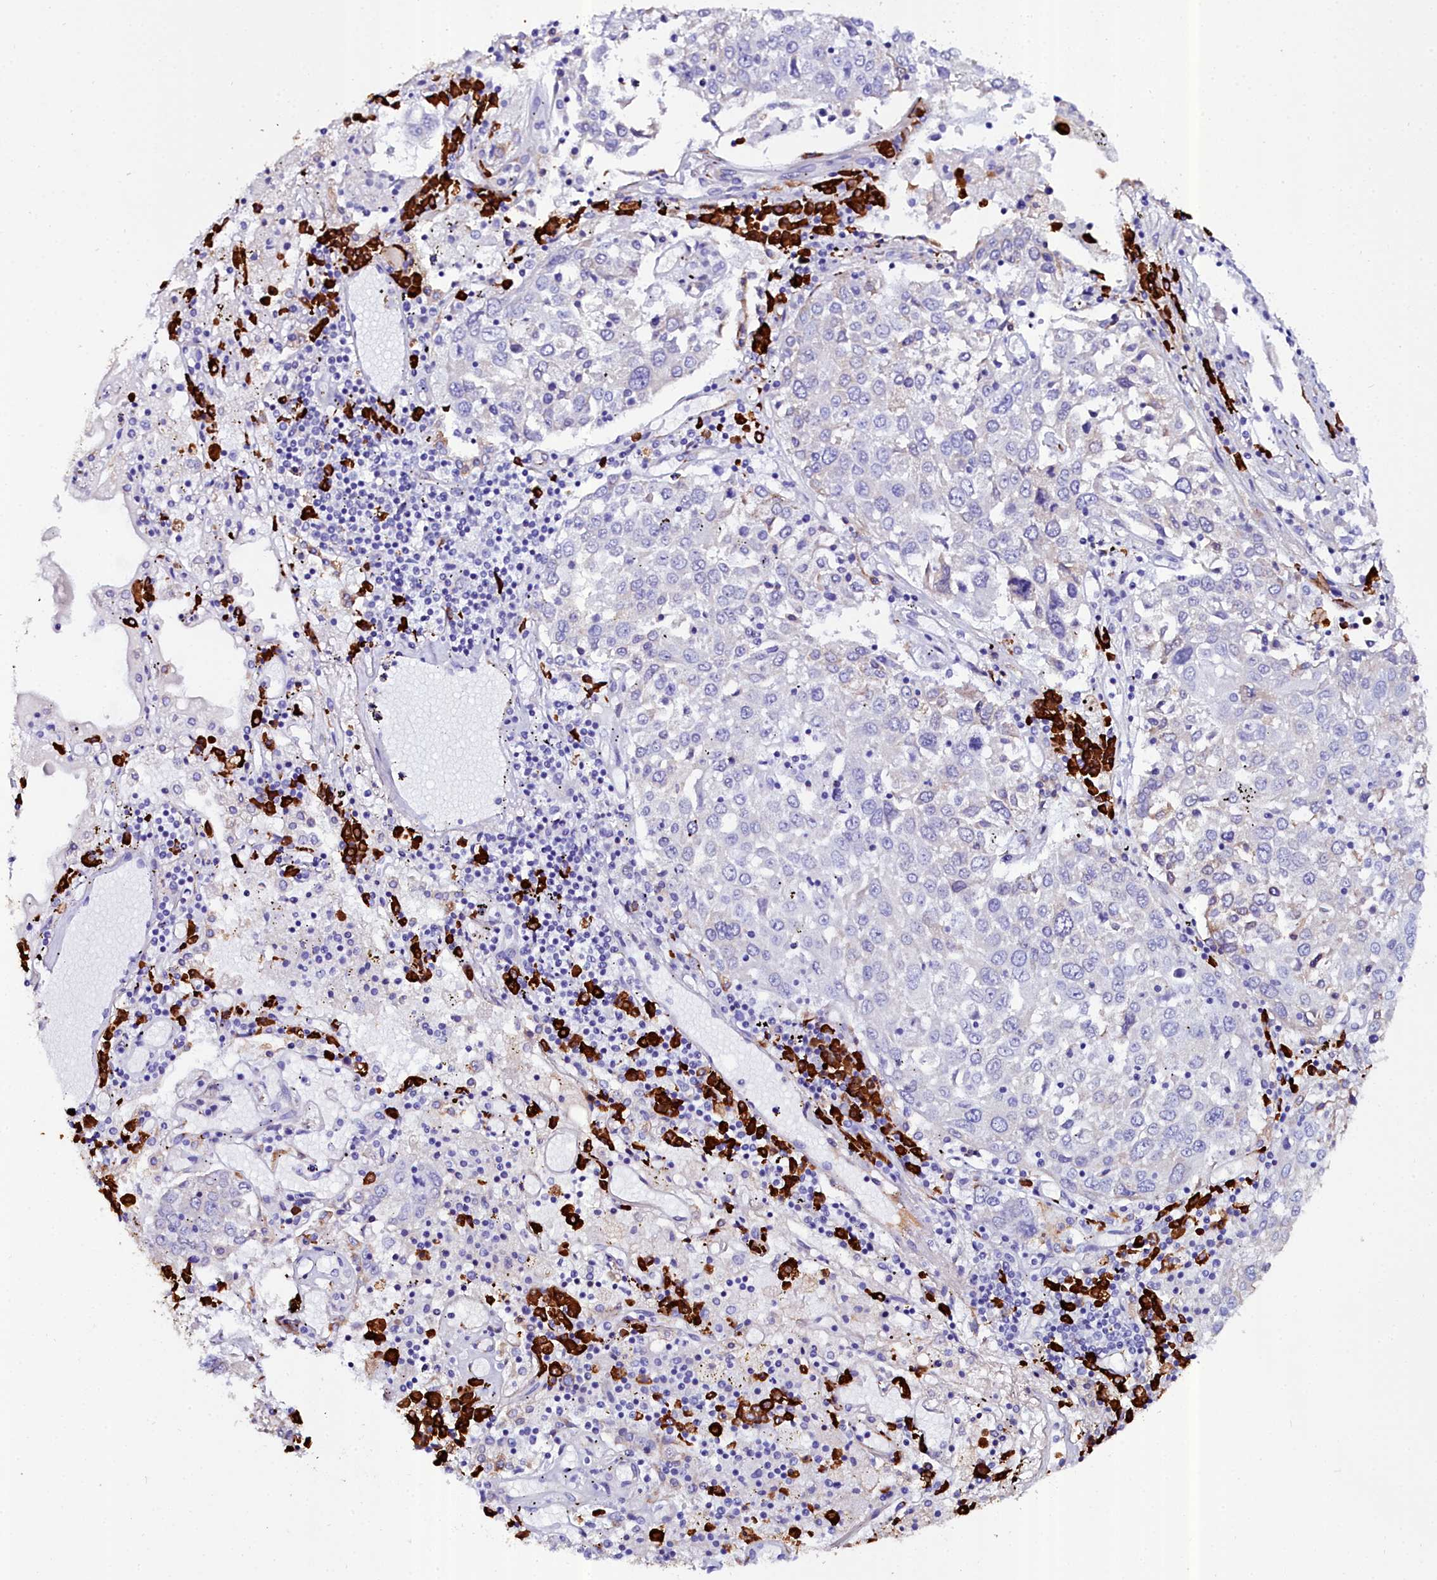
{"staining": {"intensity": "negative", "quantity": "none", "location": "none"}, "tissue": "lung cancer", "cell_type": "Tumor cells", "image_type": "cancer", "snomed": [{"axis": "morphology", "description": "Squamous cell carcinoma, NOS"}, {"axis": "topography", "description": "Lung"}], "caption": "IHC micrograph of human lung cancer stained for a protein (brown), which displays no positivity in tumor cells.", "gene": "TXNDC5", "patient": {"sex": "male", "age": 65}}